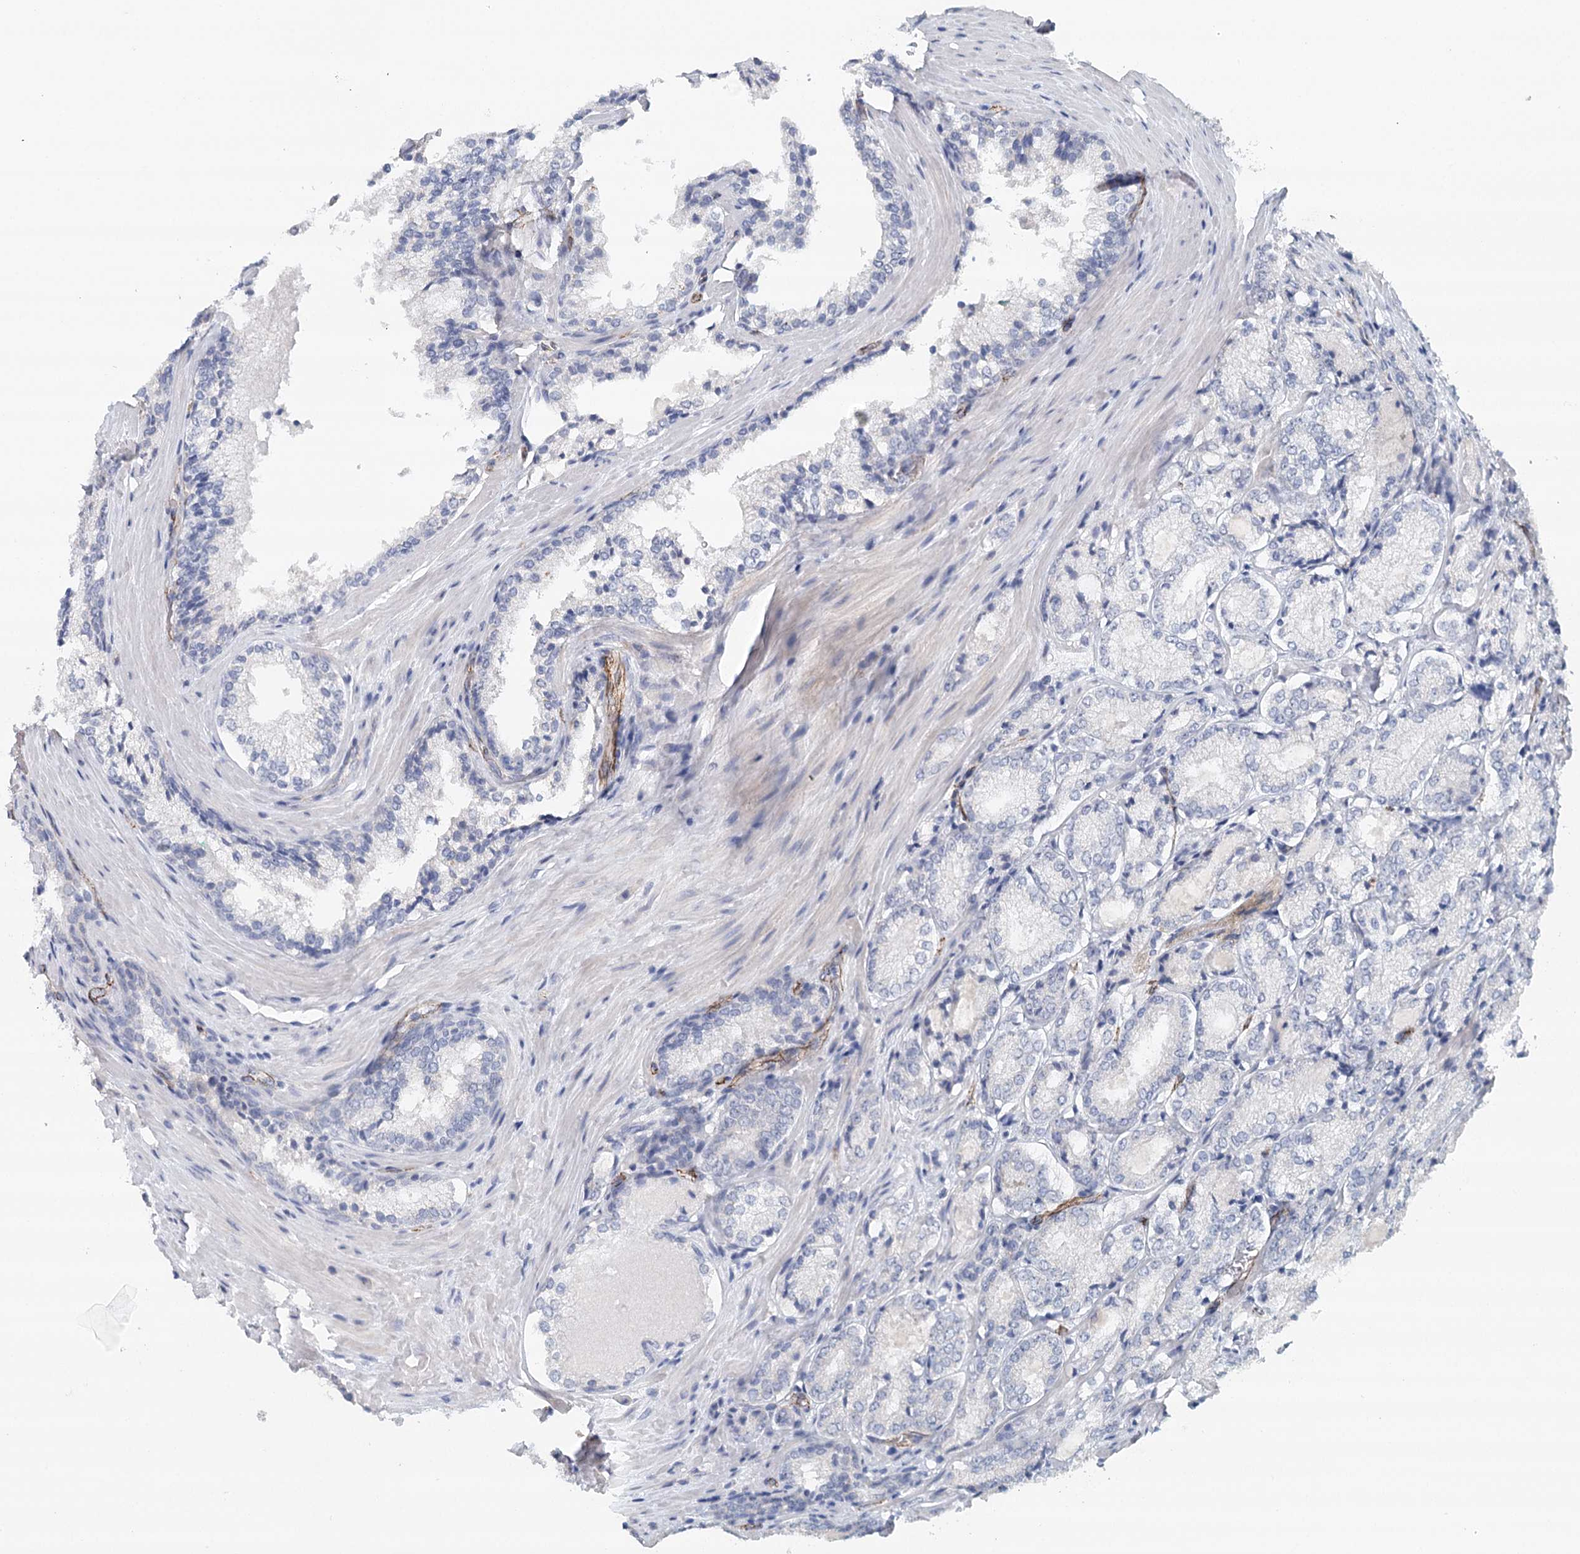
{"staining": {"intensity": "negative", "quantity": "none", "location": "none"}, "tissue": "prostate cancer", "cell_type": "Tumor cells", "image_type": "cancer", "snomed": [{"axis": "morphology", "description": "Adenocarcinoma, Low grade"}, {"axis": "topography", "description": "Prostate"}], "caption": "A micrograph of human prostate cancer (adenocarcinoma (low-grade)) is negative for staining in tumor cells.", "gene": "SYNPO", "patient": {"sex": "male", "age": 74}}